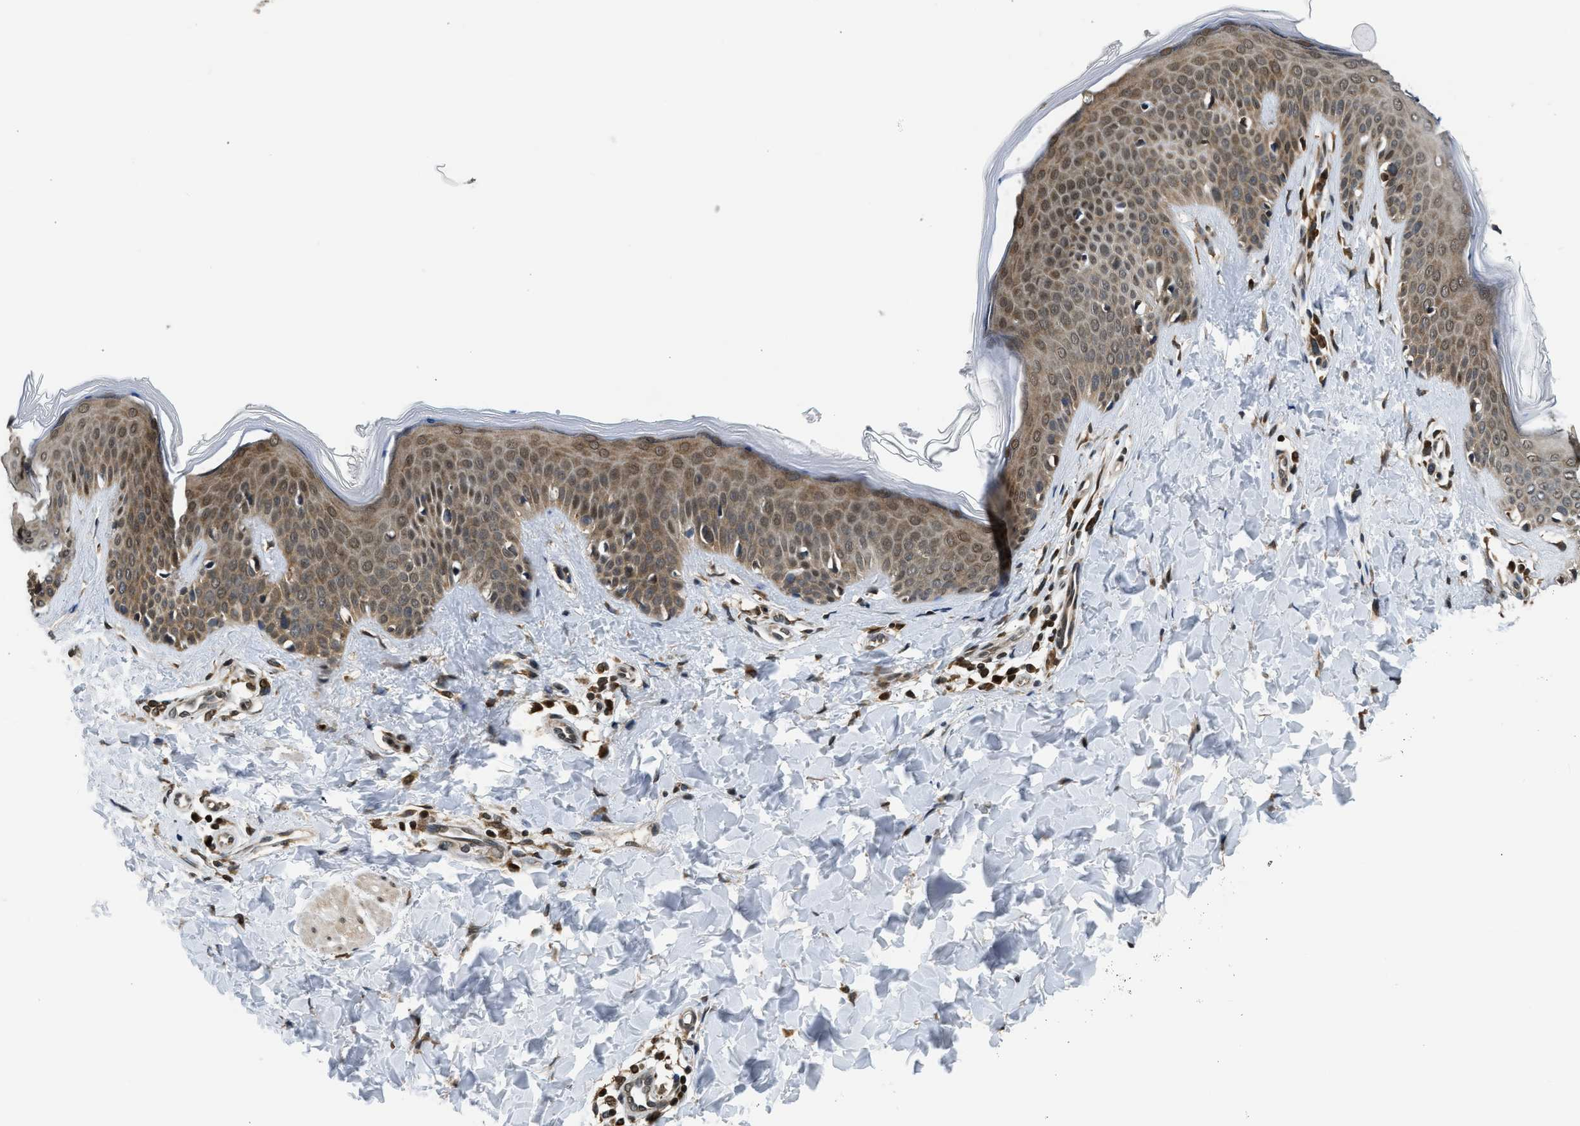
{"staining": {"intensity": "strong", "quantity": ">75%", "location": "cytoplasmic/membranous,nuclear"}, "tissue": "skin", "cell_type": "Fibroblasts", "image_type": "normal", "snomed": [{"axis": "morphology", "description": "Normal tissue, NOS"}, {"axis": "topography", "description": "Skin"}], "caption": "Immunohistochemical staining of normal skin exhibits >75% levels of strong cytoplasmic/membranous,nuclear protein positivity in about >75% of fibroblasts. (Brightfield microscopy of DAB IHC at high magnification).", "gene": "RETREG3", "patient": {"sex": "female", "age": 17}}